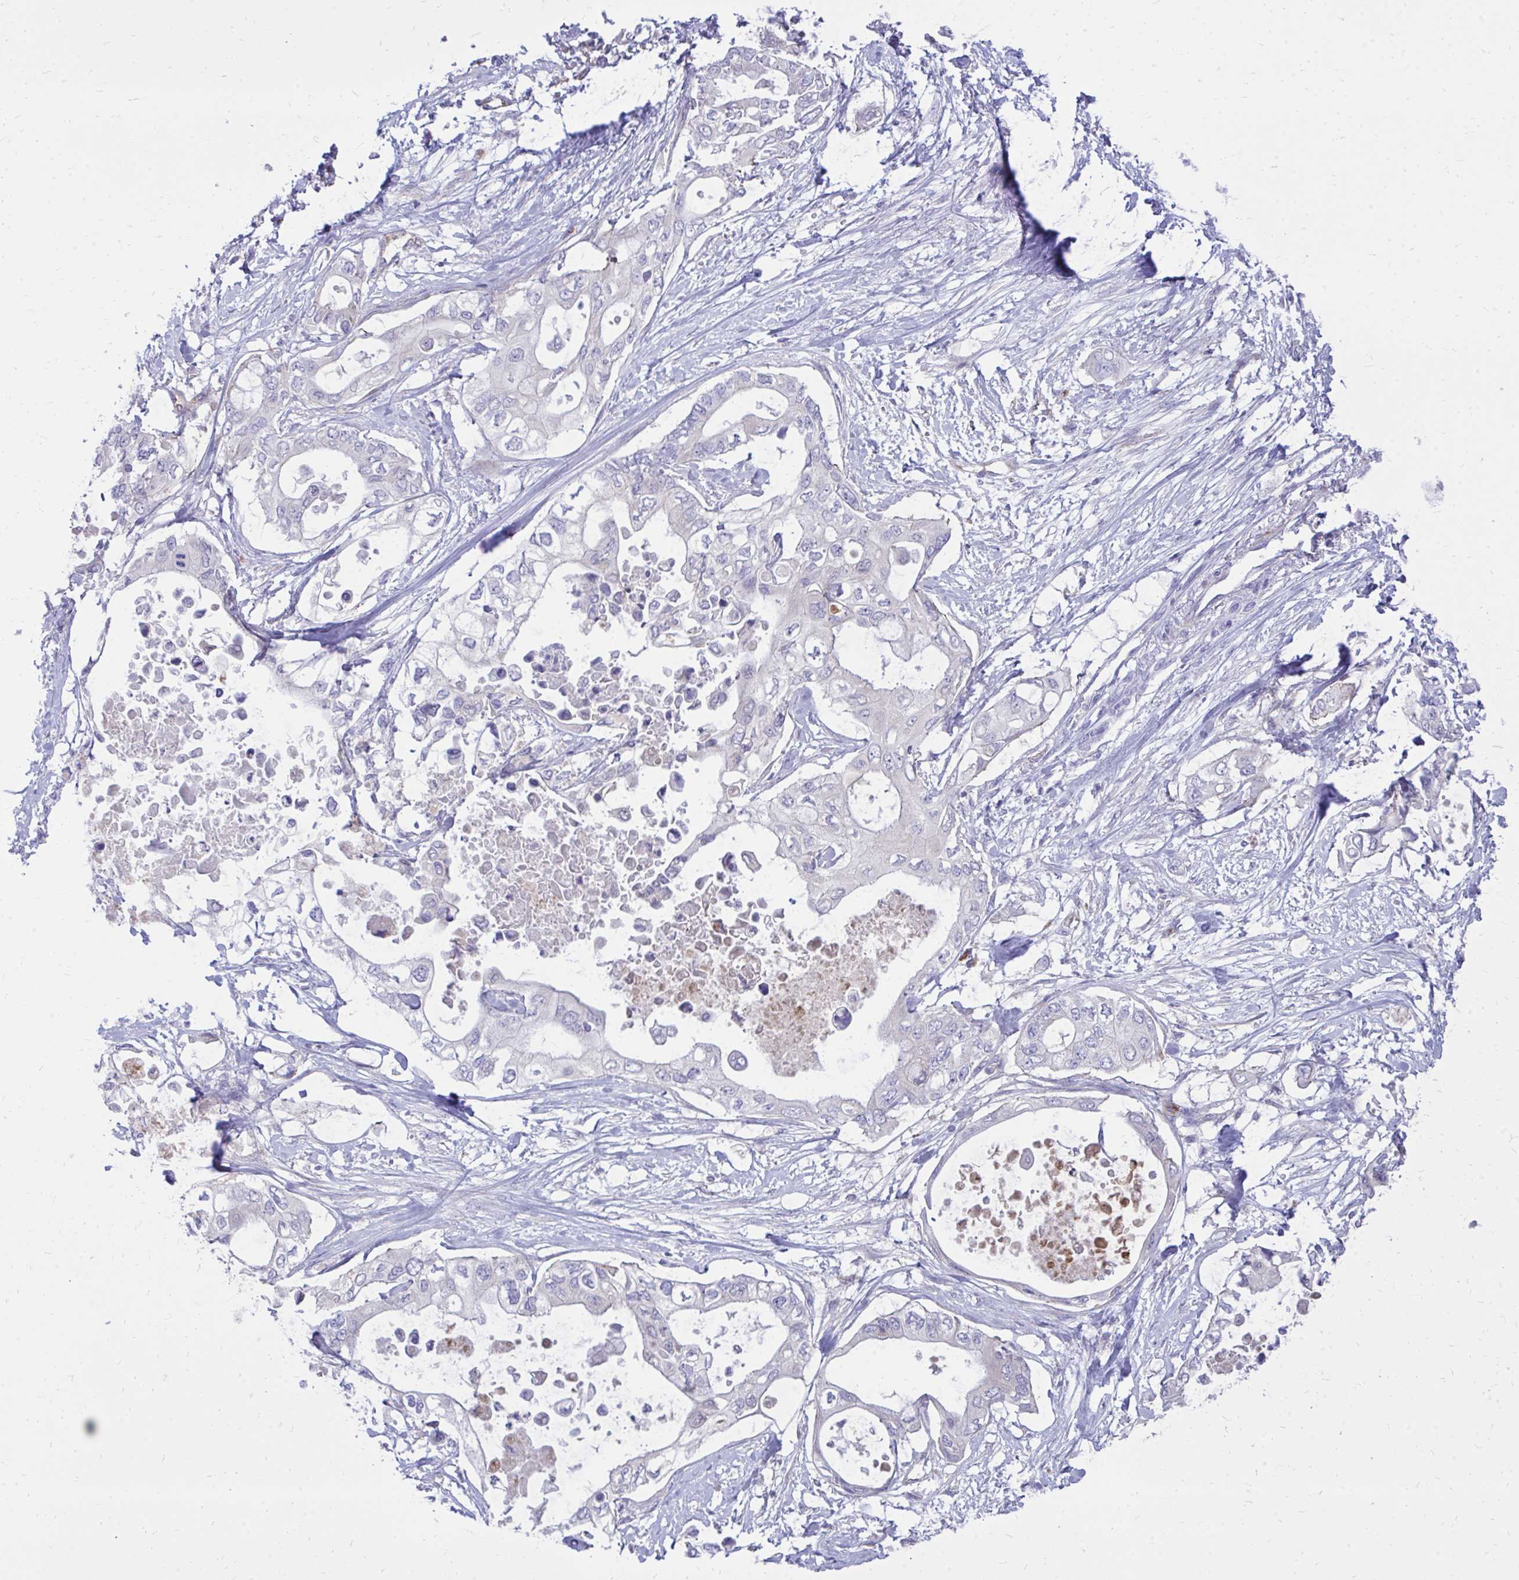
{"staining": {"intensity": "negative", "quantity": "none", "location": "none"}, "tissue": "pancreatic cancer", "cell_type": "Tumor cells", "image_type": "cancer", "snomed": [{"axis": "morphology", "description": "Adenocarcinoma, NOS"}, {"axis": "topography", "description": "Pancreas"}], "caption": "Pancreatic adenocarcinoma stained for a protein using IHC displays no staining tumor cells.", "gene": "TP53I11", "patient": {"sex": "female", "age": 63}}